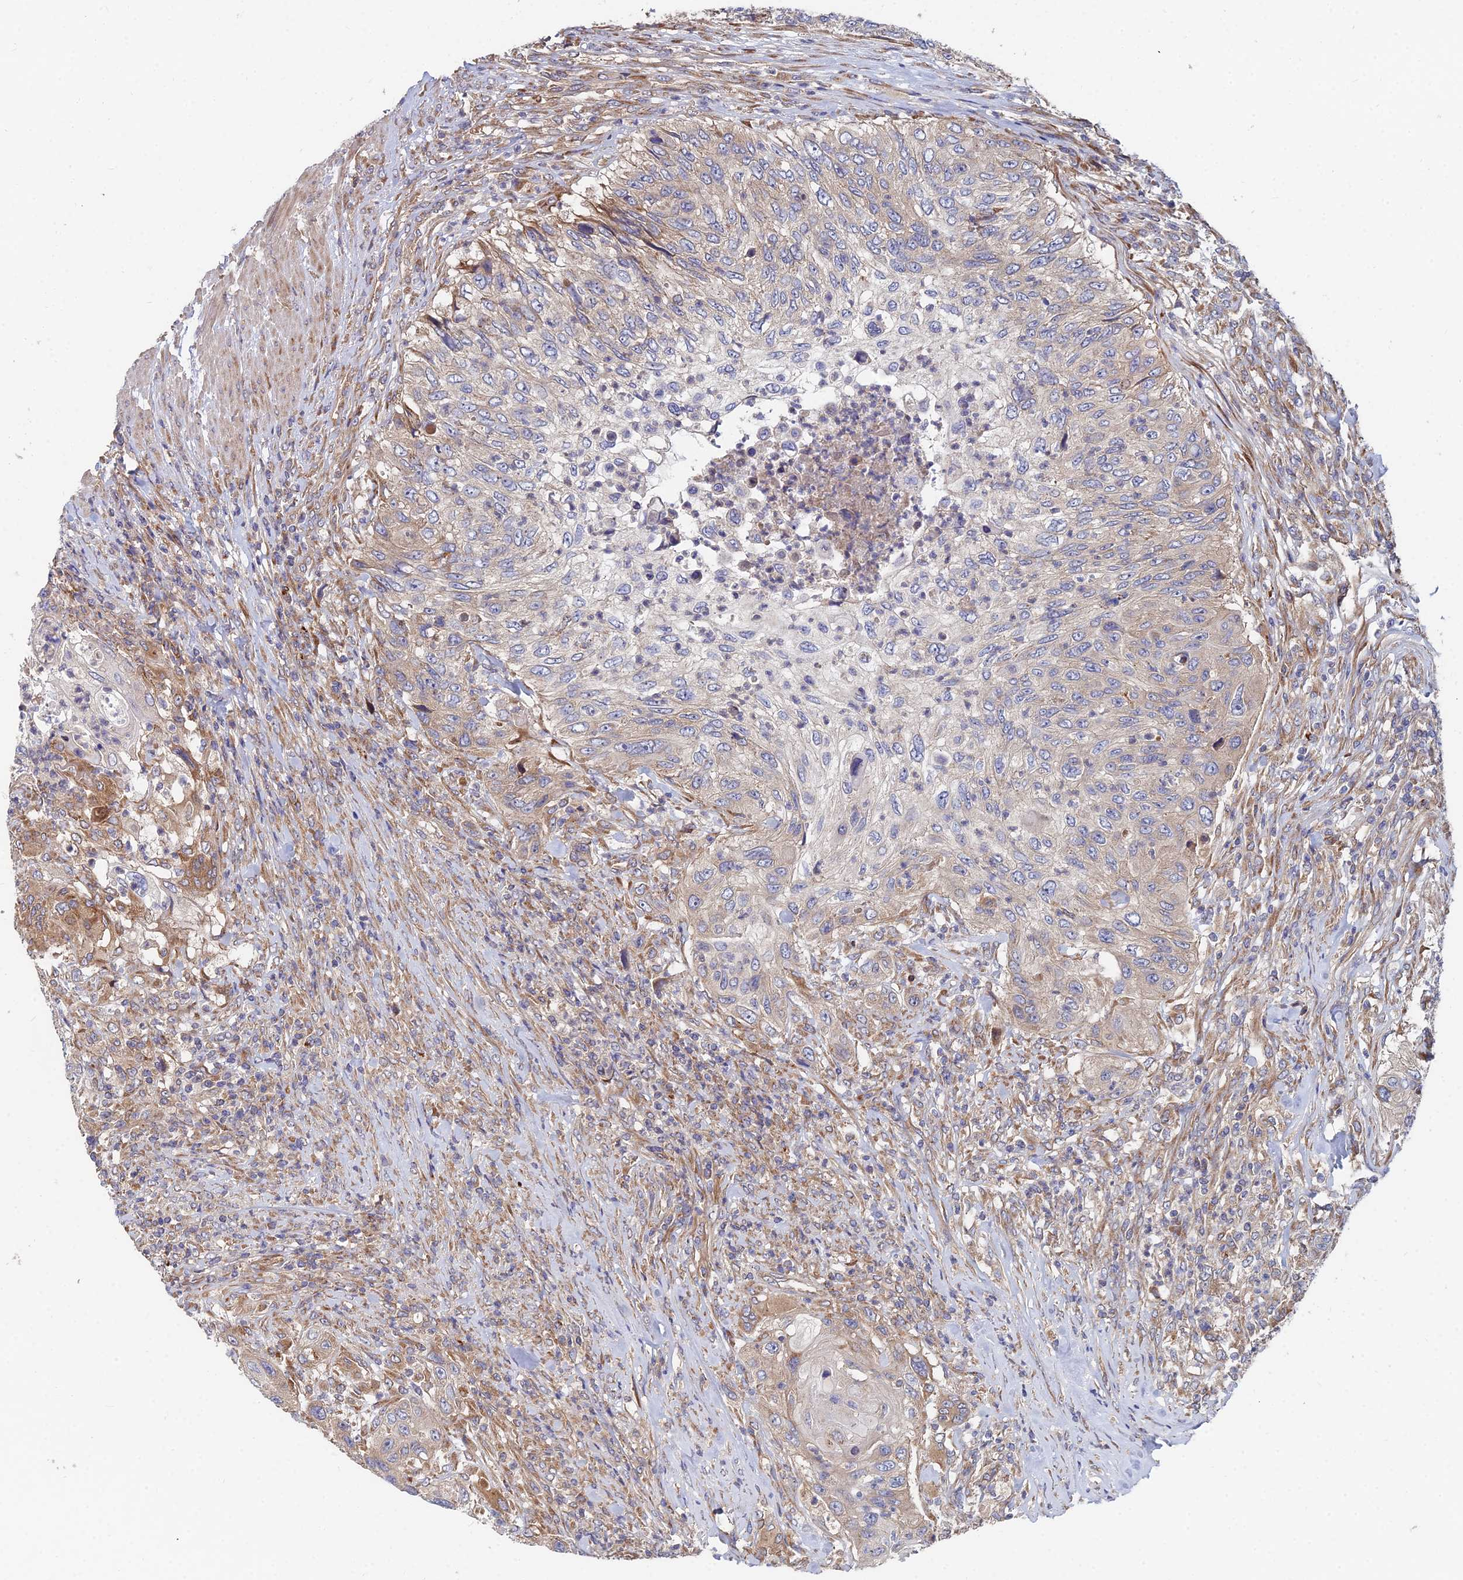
{"staining": {"intensity": "weak", "quantity": "25%-75%", "location": "cytoplasmic/membranous"}, "tissue": "urothelial cancer", "cell_type": "Tumor cells", "image_type": "cancer", "snomed": [{"axis": "morphology", "description": "Urothelial carcinoma, High grade"}, {"axis": "topography", "description": "Urinary bladder"}], "caption": "Immunohistochemistry of human urothelial cancer shows low levels of weak cytoplasmic/membranous expression in approximately 25%-75% of tumor cells. Nuclei are stained in blue.", "gene": "CCZ1", "patient": {"sex": "female", "age": 60}}